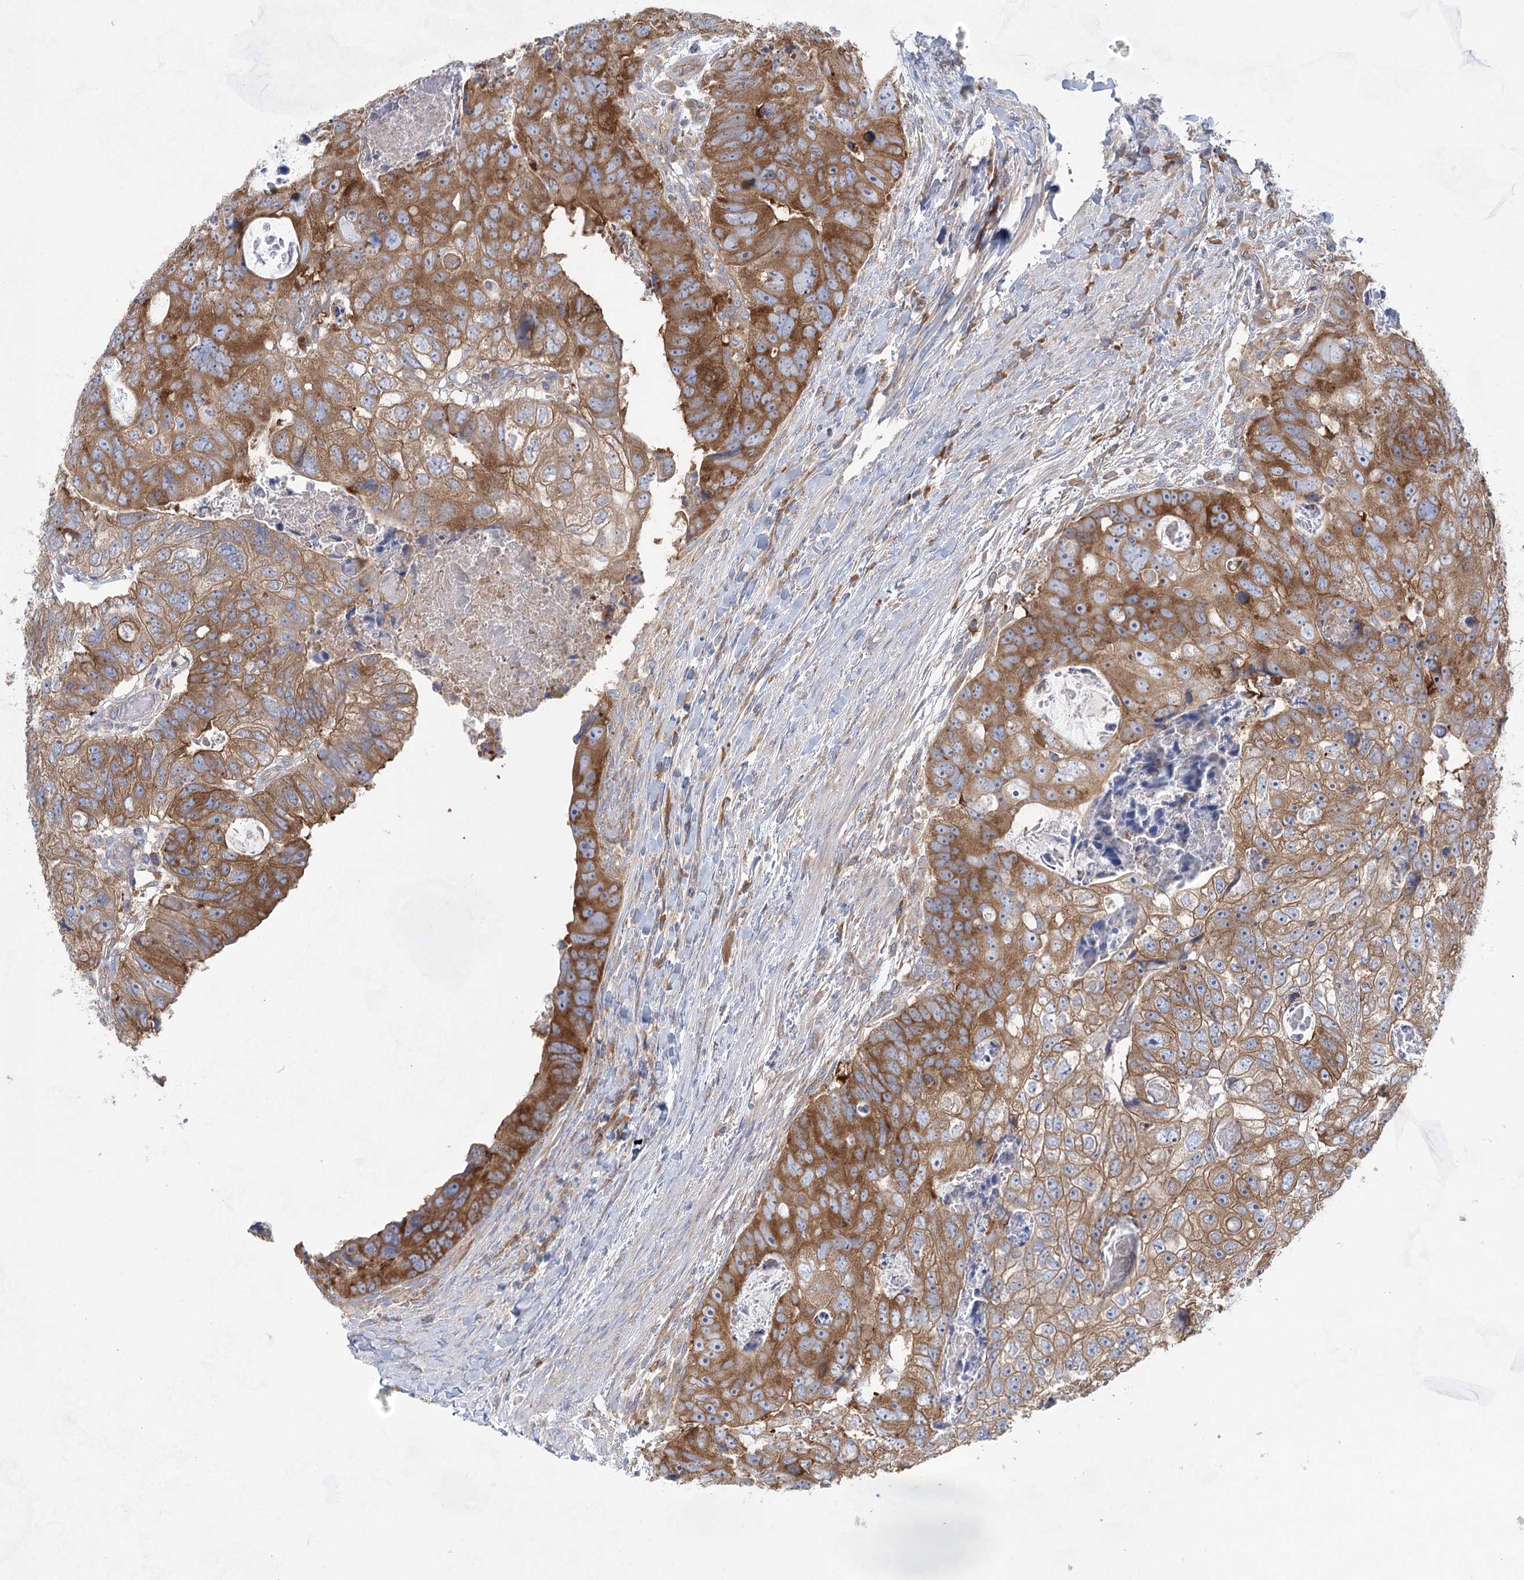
{"staining": {"intensity": "moderate", "quantity": ">75%", "location": "cytoplasmic/membranous"}, "tissue": "colorectal cancer", "cell_type": "Tumor cells", "image_type": "cancer", "snomed": [{"axis": "morphology", "description": "Adenocarcinoma, NOS"}, {"axis": "topography", "description": "Rectum"}], "caption": "DAB (3,3'-diaminobenzidine) immunohistochemical staining of human adenocarcinoma (colorectal) shows moderate cytoplasmic/membranous protein positivity in about >75% of tumor cells. Nuclei are stained in blue.", "gene": "EIF3A", "patient": {"sex": "male", "age": 59}}